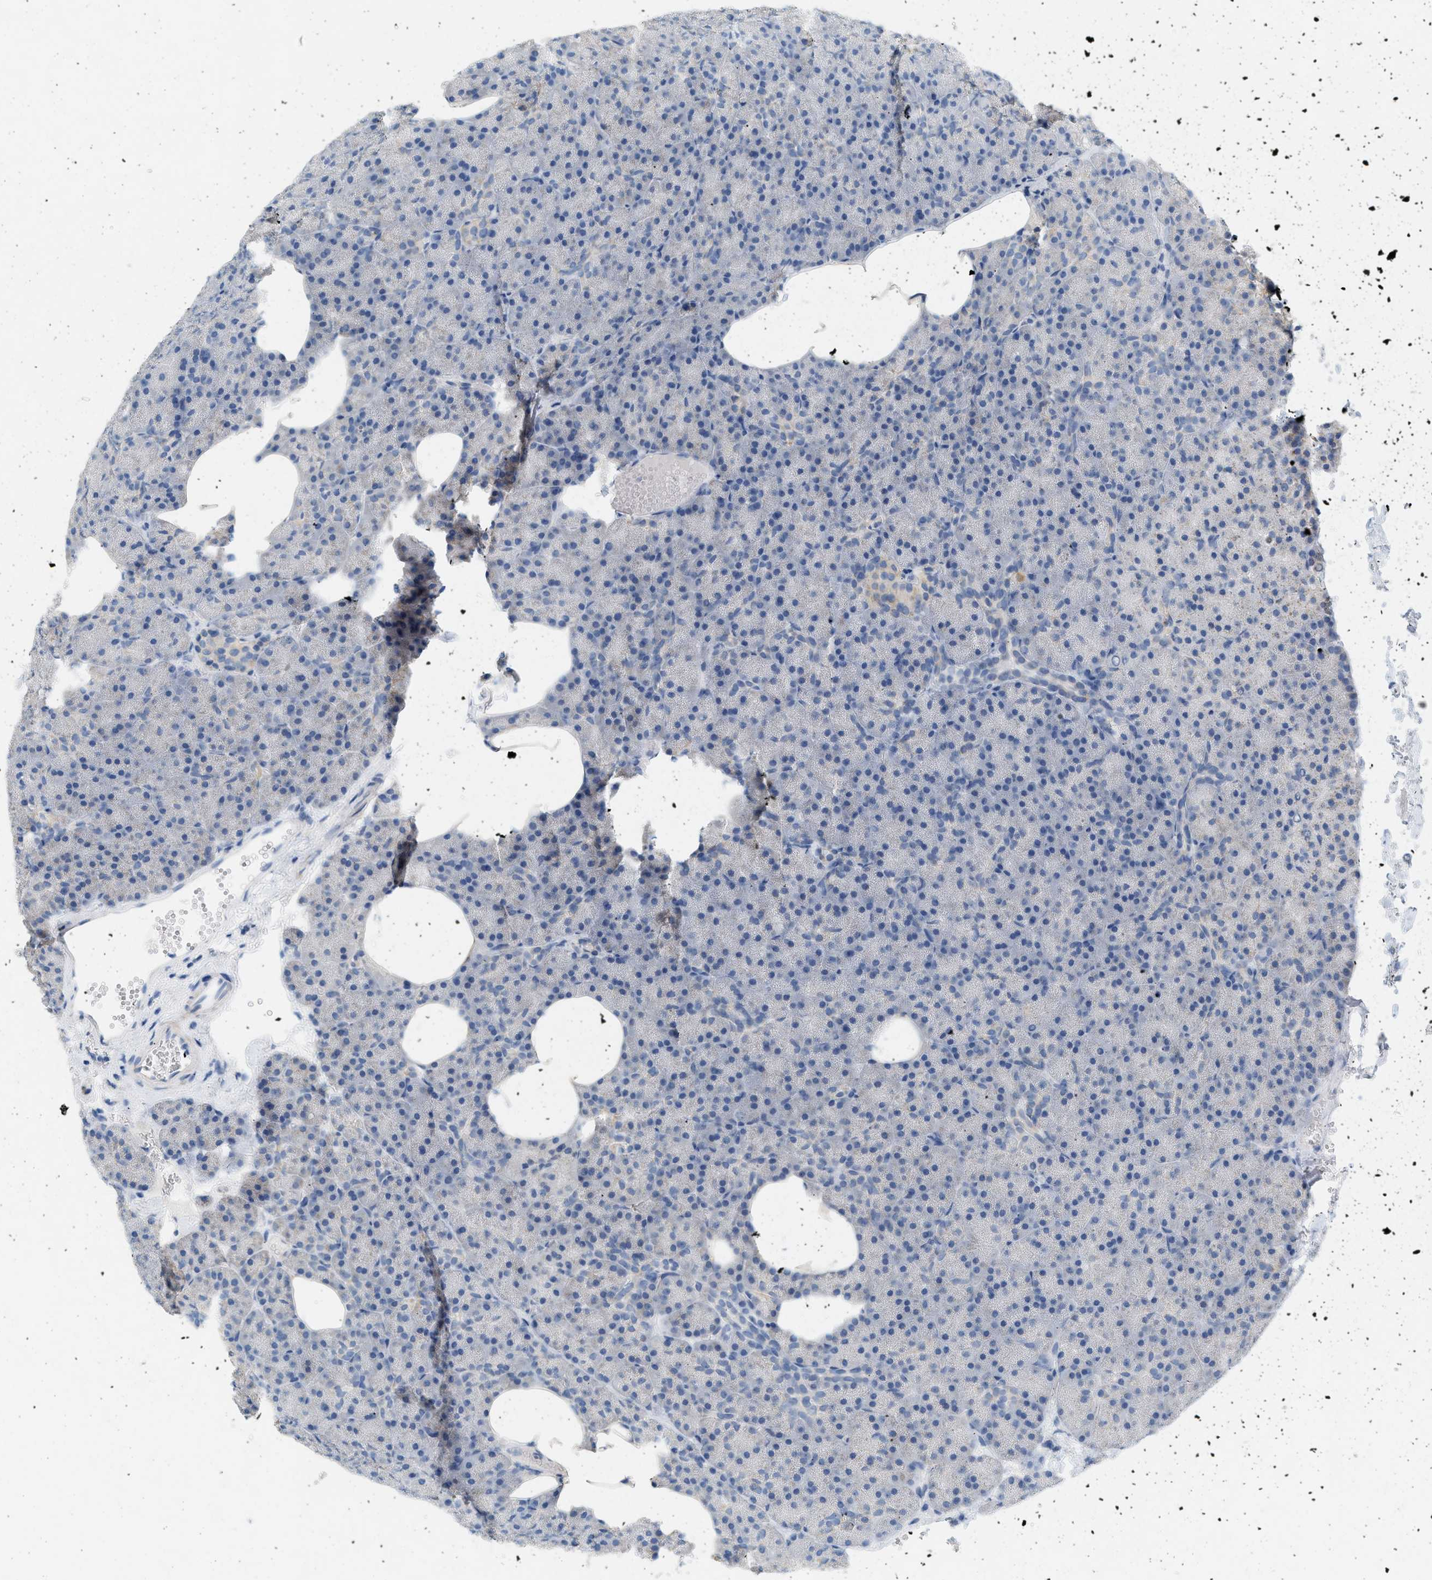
{"staining": {"intensity": "weak", "quantity": "<25%", "location": "cytoplasmic/membranous"}, "tissue": "pancreas", "cell_type": "Exocrine glandular cells", "image_type": "normal", "snomed": [{"axis": "morphology", "description": "Normal tissue, NOS"}, {"axis": "morphology", "description": "Carcinoid, malignant, NOS"}, {"axis": "topography", "description": "Pancreas"}], "caption": "Immunohistochemistry micrograph of benign human pancreas stained for a protein (brown), which reveals no staining in exocrine glandular cells. (Stains: DAB (3,3'-diaminobenzidine) immunohistochemistry with hematoxylin counter stain, Microscopy: brightfield microscopy at high magnification).", "gene": "NDUFS8", "patient": {"sex": "female", "age": 35}}